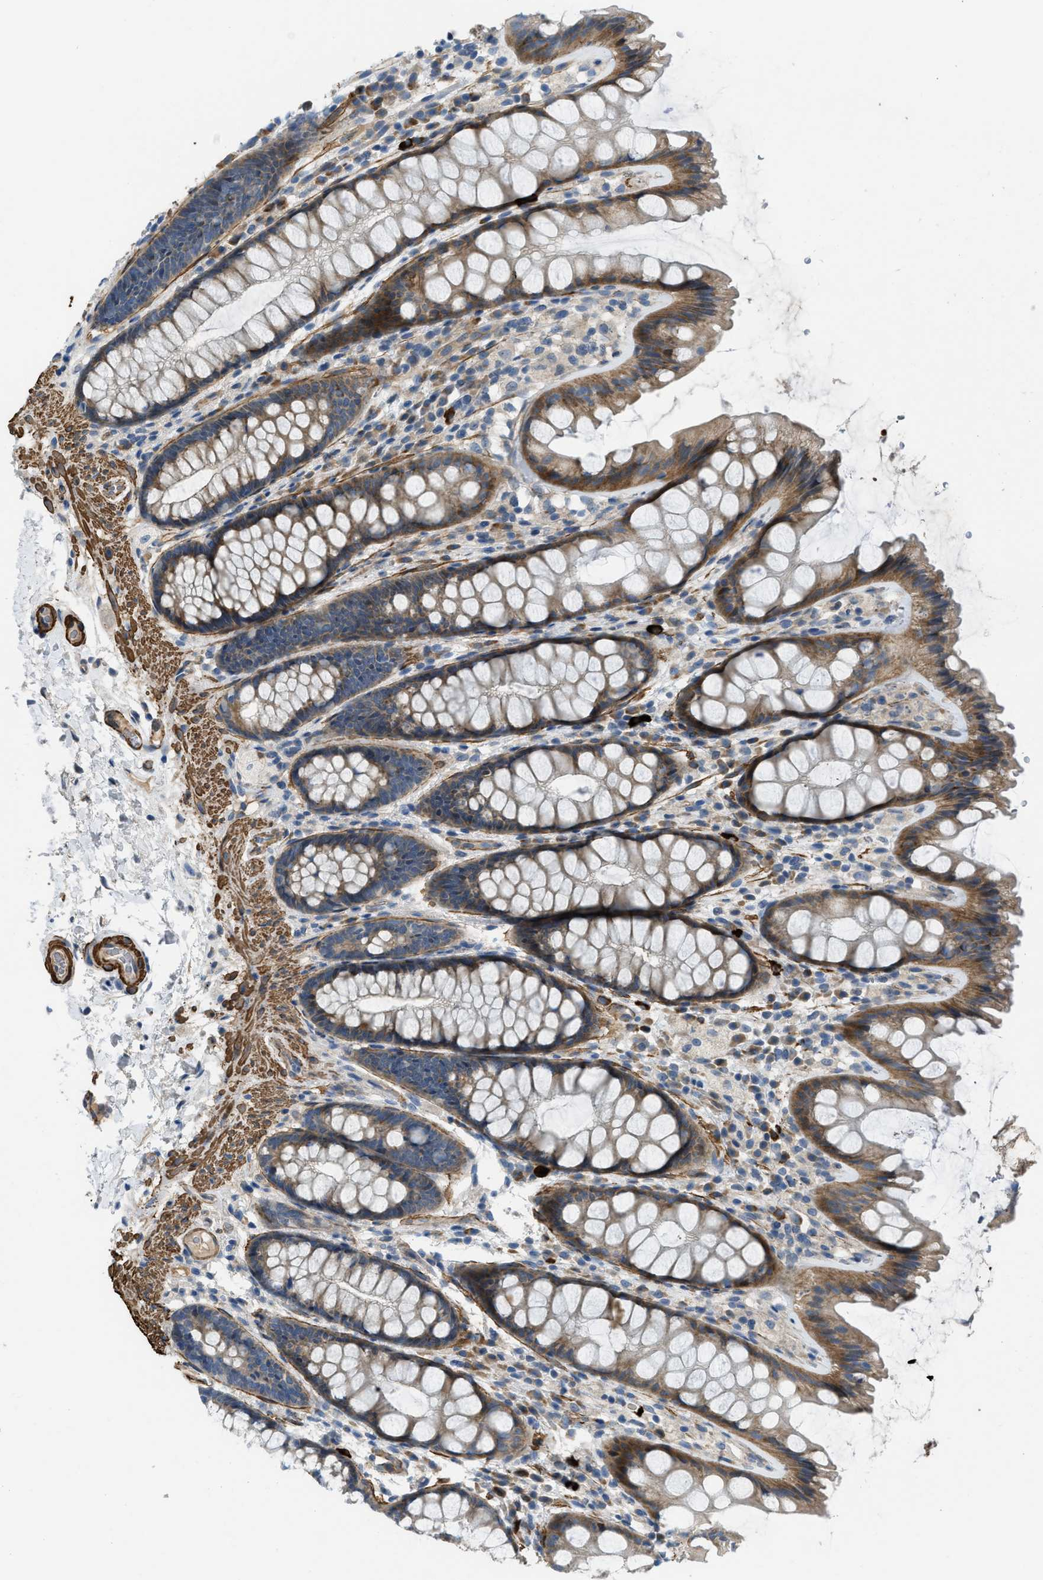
{"staining": {"intensity": "strong", "quantity": ">75%", "location": "cytoplasmic/membranous"}, "tissue": "colon", "cell_type": "Endothelial cells", "image_type": "normal", "snomed": [{"axis": "morphology", "description": "Normal tissue, NOS"}, {"axis": "topography", "description": "Colon"}], "caption": "Protein staining of benign colon exhibits strong cytoplasmic/membranous positivity in approximately >75% of endothelial cells.", "gene": "BMPR1A", "patient": {"sex": "female", "age": 56}}